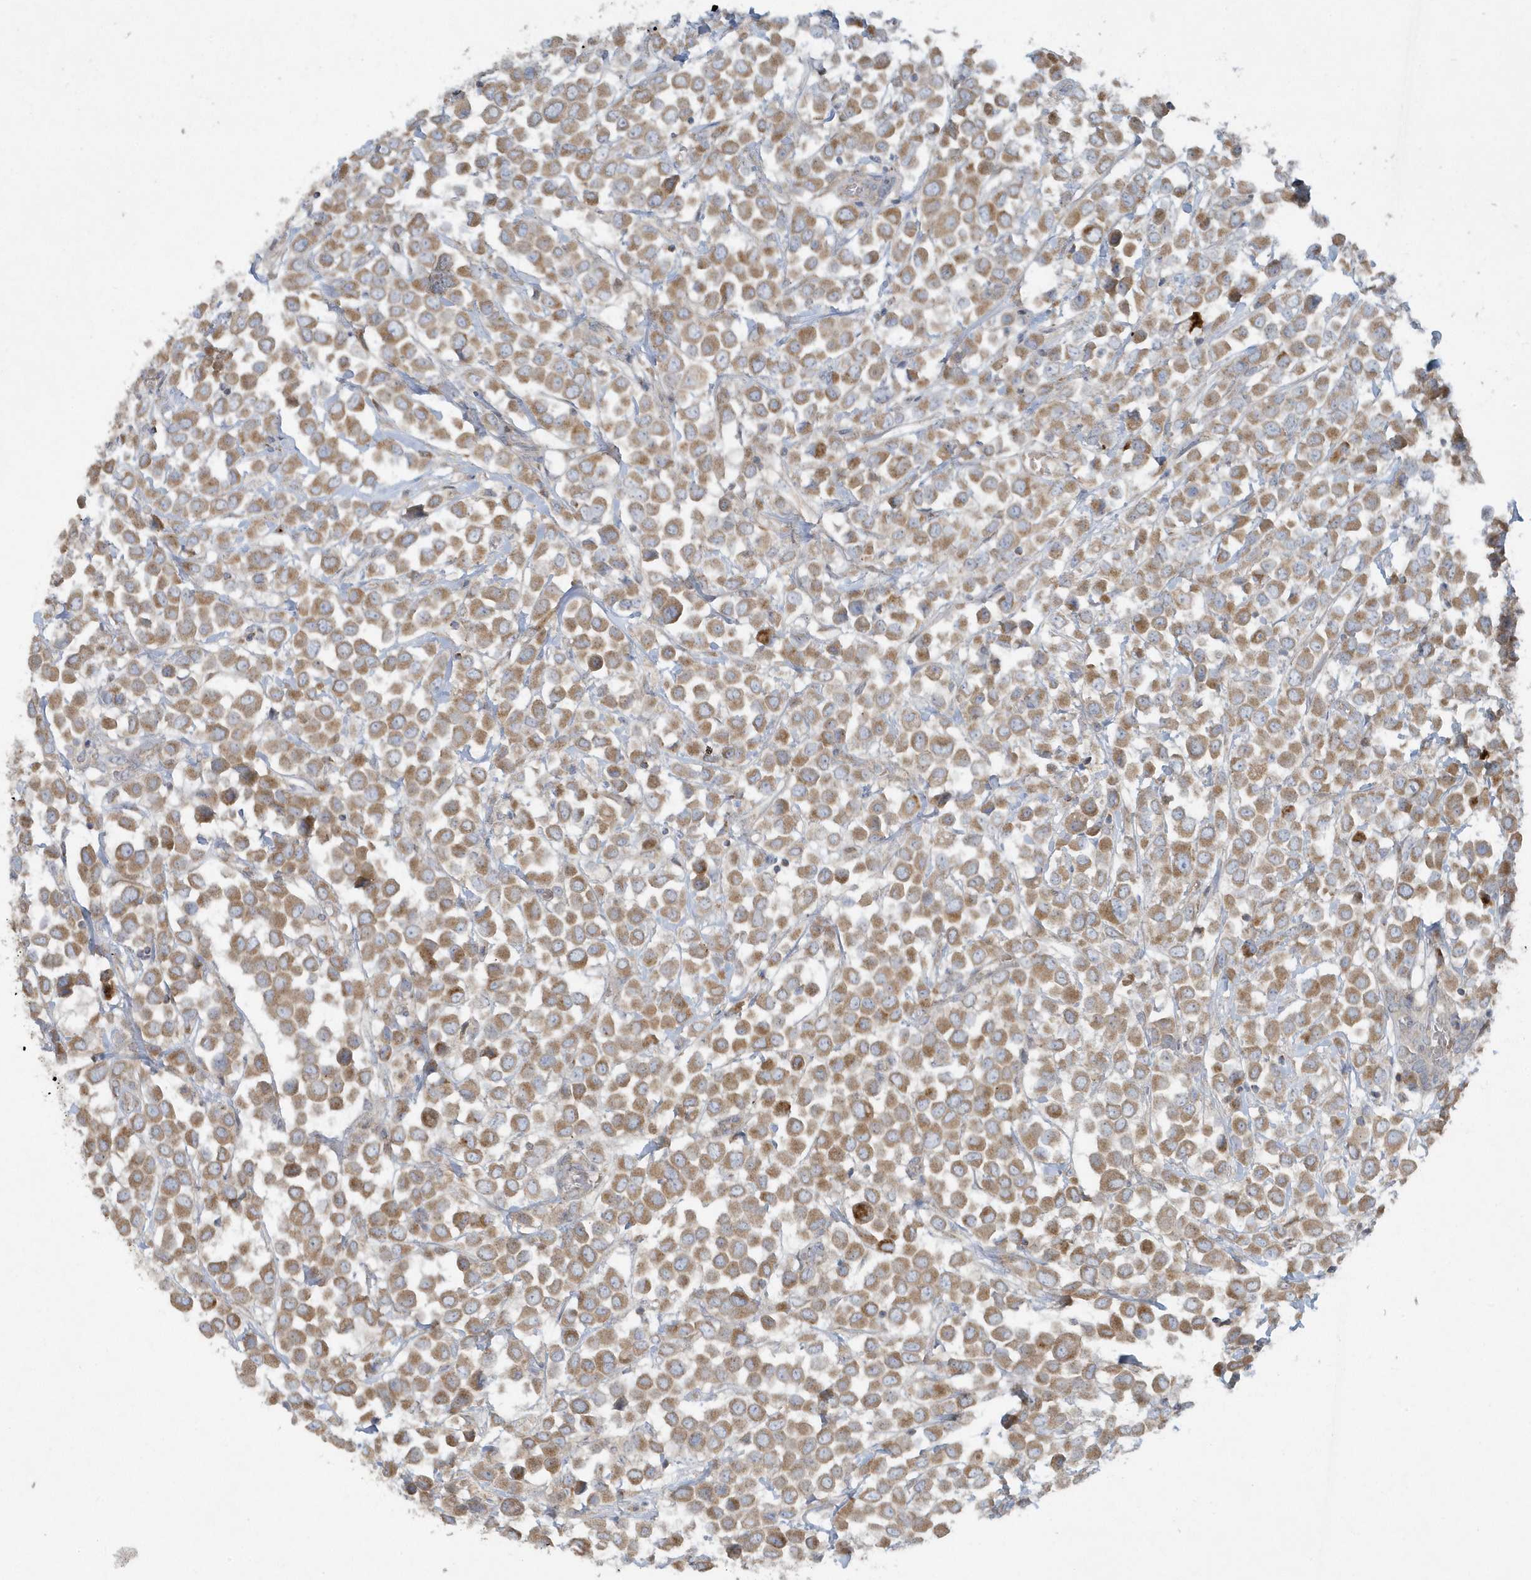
{"staining": {"intensity": "moderate", "quantity": ">75%", "location": "cytoplasmic/membranous"}, "tissue": "breast cancer", "cell_type": "Tumor cells", "image_type": "cancer", "snomed": [{"axis": "morphology", "description": "Duct carcinoma"}, {"axis": "topography", "description": "Breast"}], "caption": "Breast cancer (intraductal carcinoma) tissue shows moderate cytoplasmic/membranous staining in about >75% of tumor cells", "gene": "SLC38A2", "patient": {"sex": "female", "age": 61}}